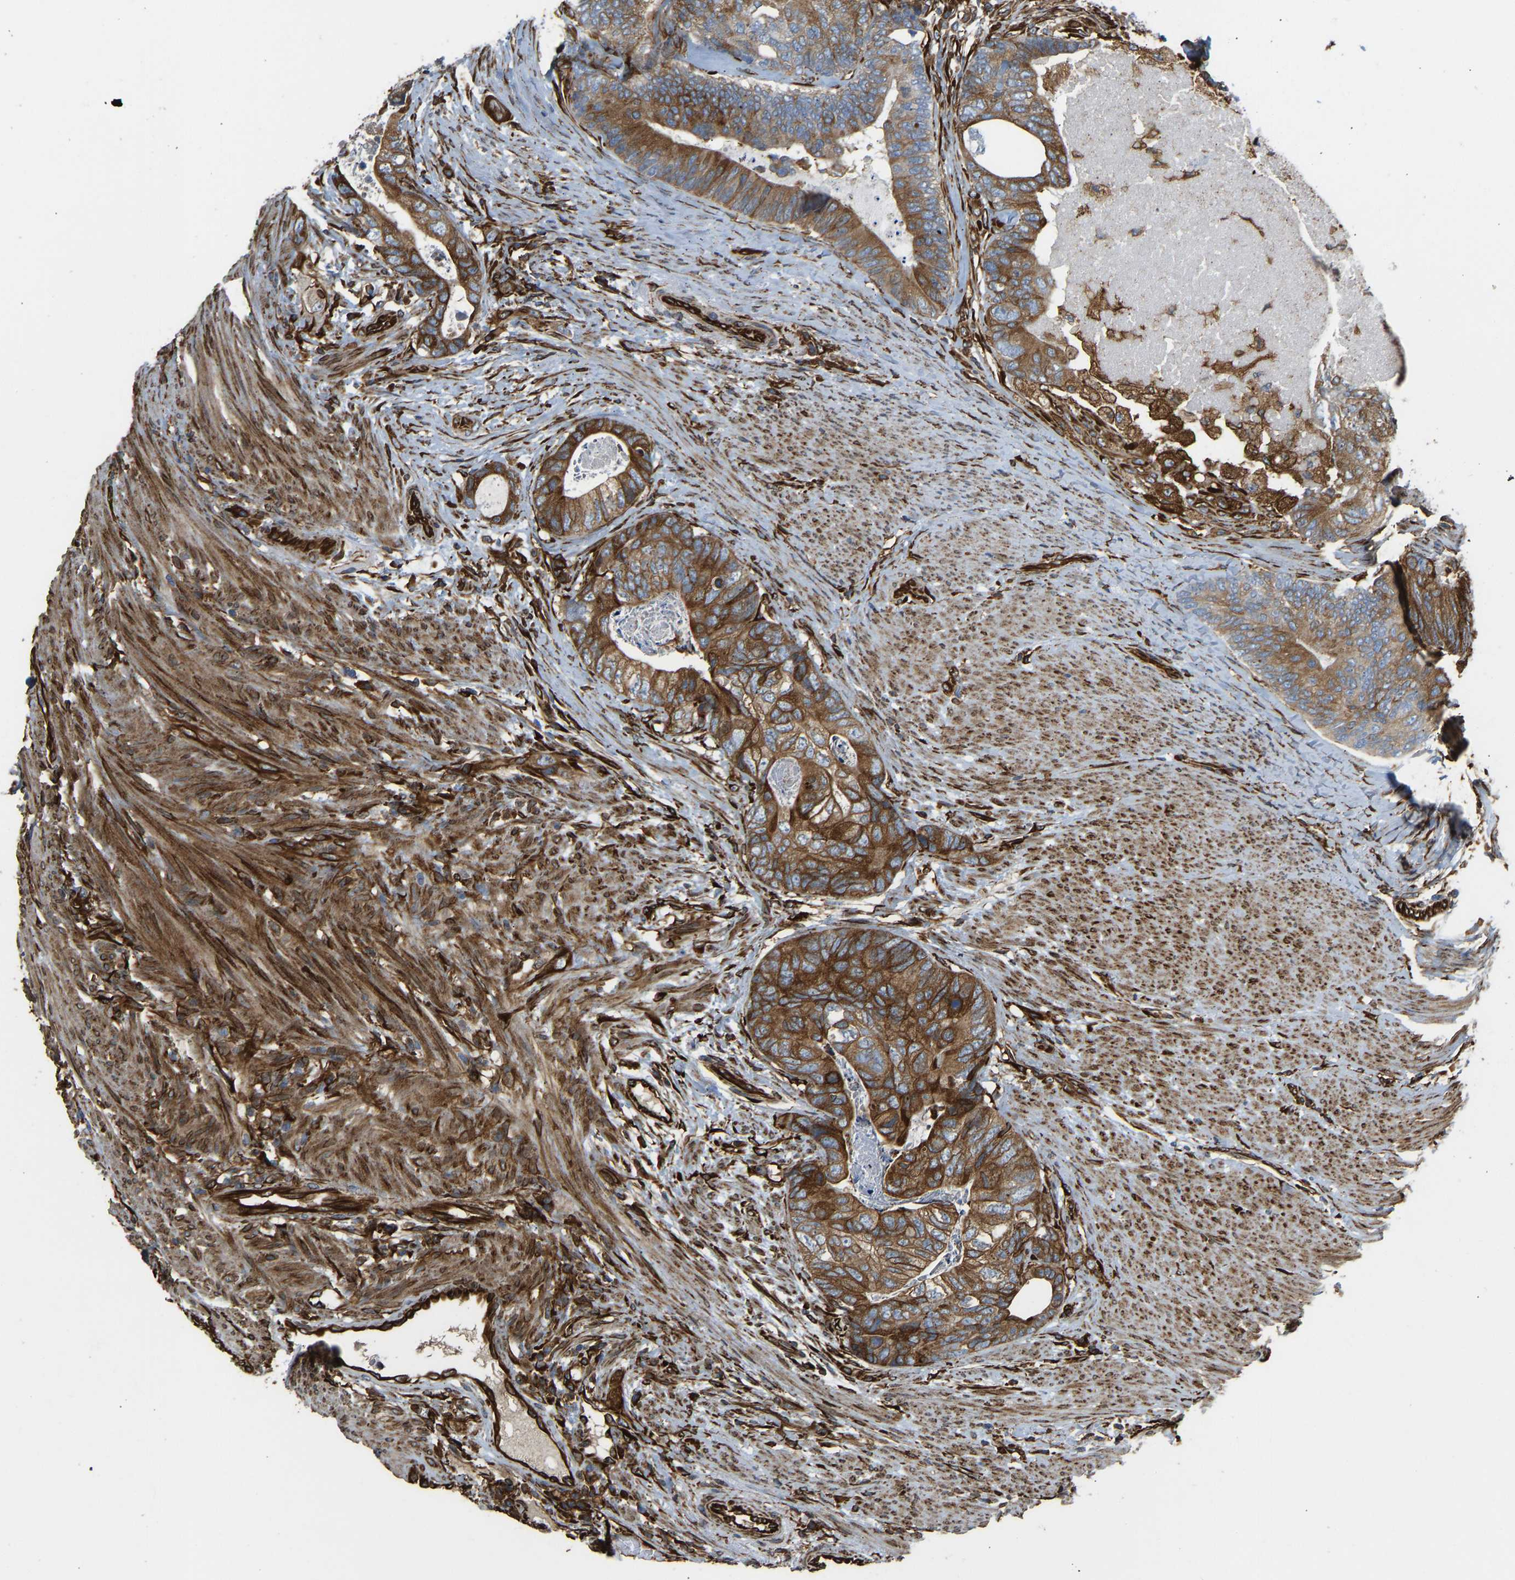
{"staining": {"intensity": "strong", "quantity": ">75%", "location": "cytoplasmic/membranous"}, "tissue": "colorectal cancer", "cell_type": "Tumor cells", "image_type": "cancer", "snomed": [{"axis": "morphology", "description": "Adenocarcinoma, NOS"}, {"axis": "topography", "description": "Colon"}], "caption": "Strong cytoplasmic/membranous positivity is identified in about >75% of tumor cells in colorectal adenocarcinoma. Nuclei are stained in blue.", "gene": "BEX3", "patient": {"sex": "female", "age": 67}}